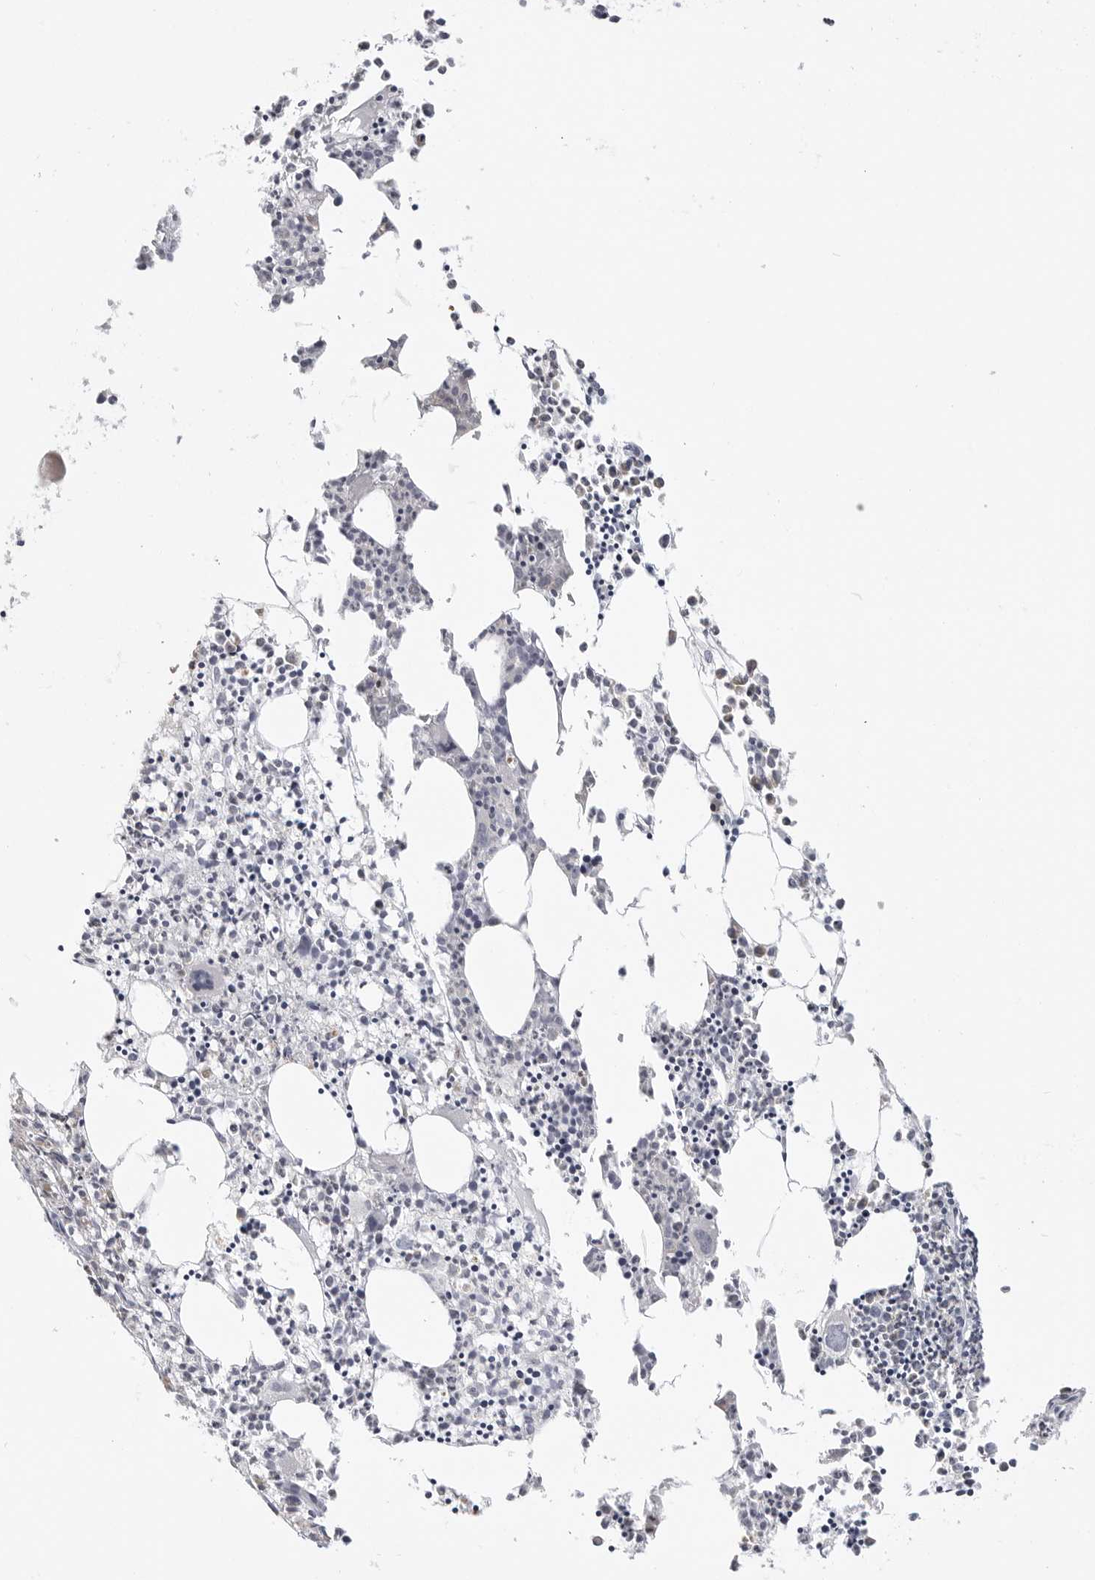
{"staining": {"intensity": "negative", "quantity": "none", "location": "none"}, "tissue": "bone marrow", "cell_type": "Hematopoietic cells", "image_type": "normal", "snomed": [{"axis": "morphology", "description": "Normal tissue, NOS"}, {"axis": "morphology", "description": "Inflammation, NOS"}, {"axis": "topography", "description": "Bone marrow"}], "caption": "This is an immunohistochemistry (IHC) histopathology image of normal bone marrow. There is no staining in hematopoietic cells.", "gene": "HMGCS2", "patient": {"sex": "female", "age": 62}}